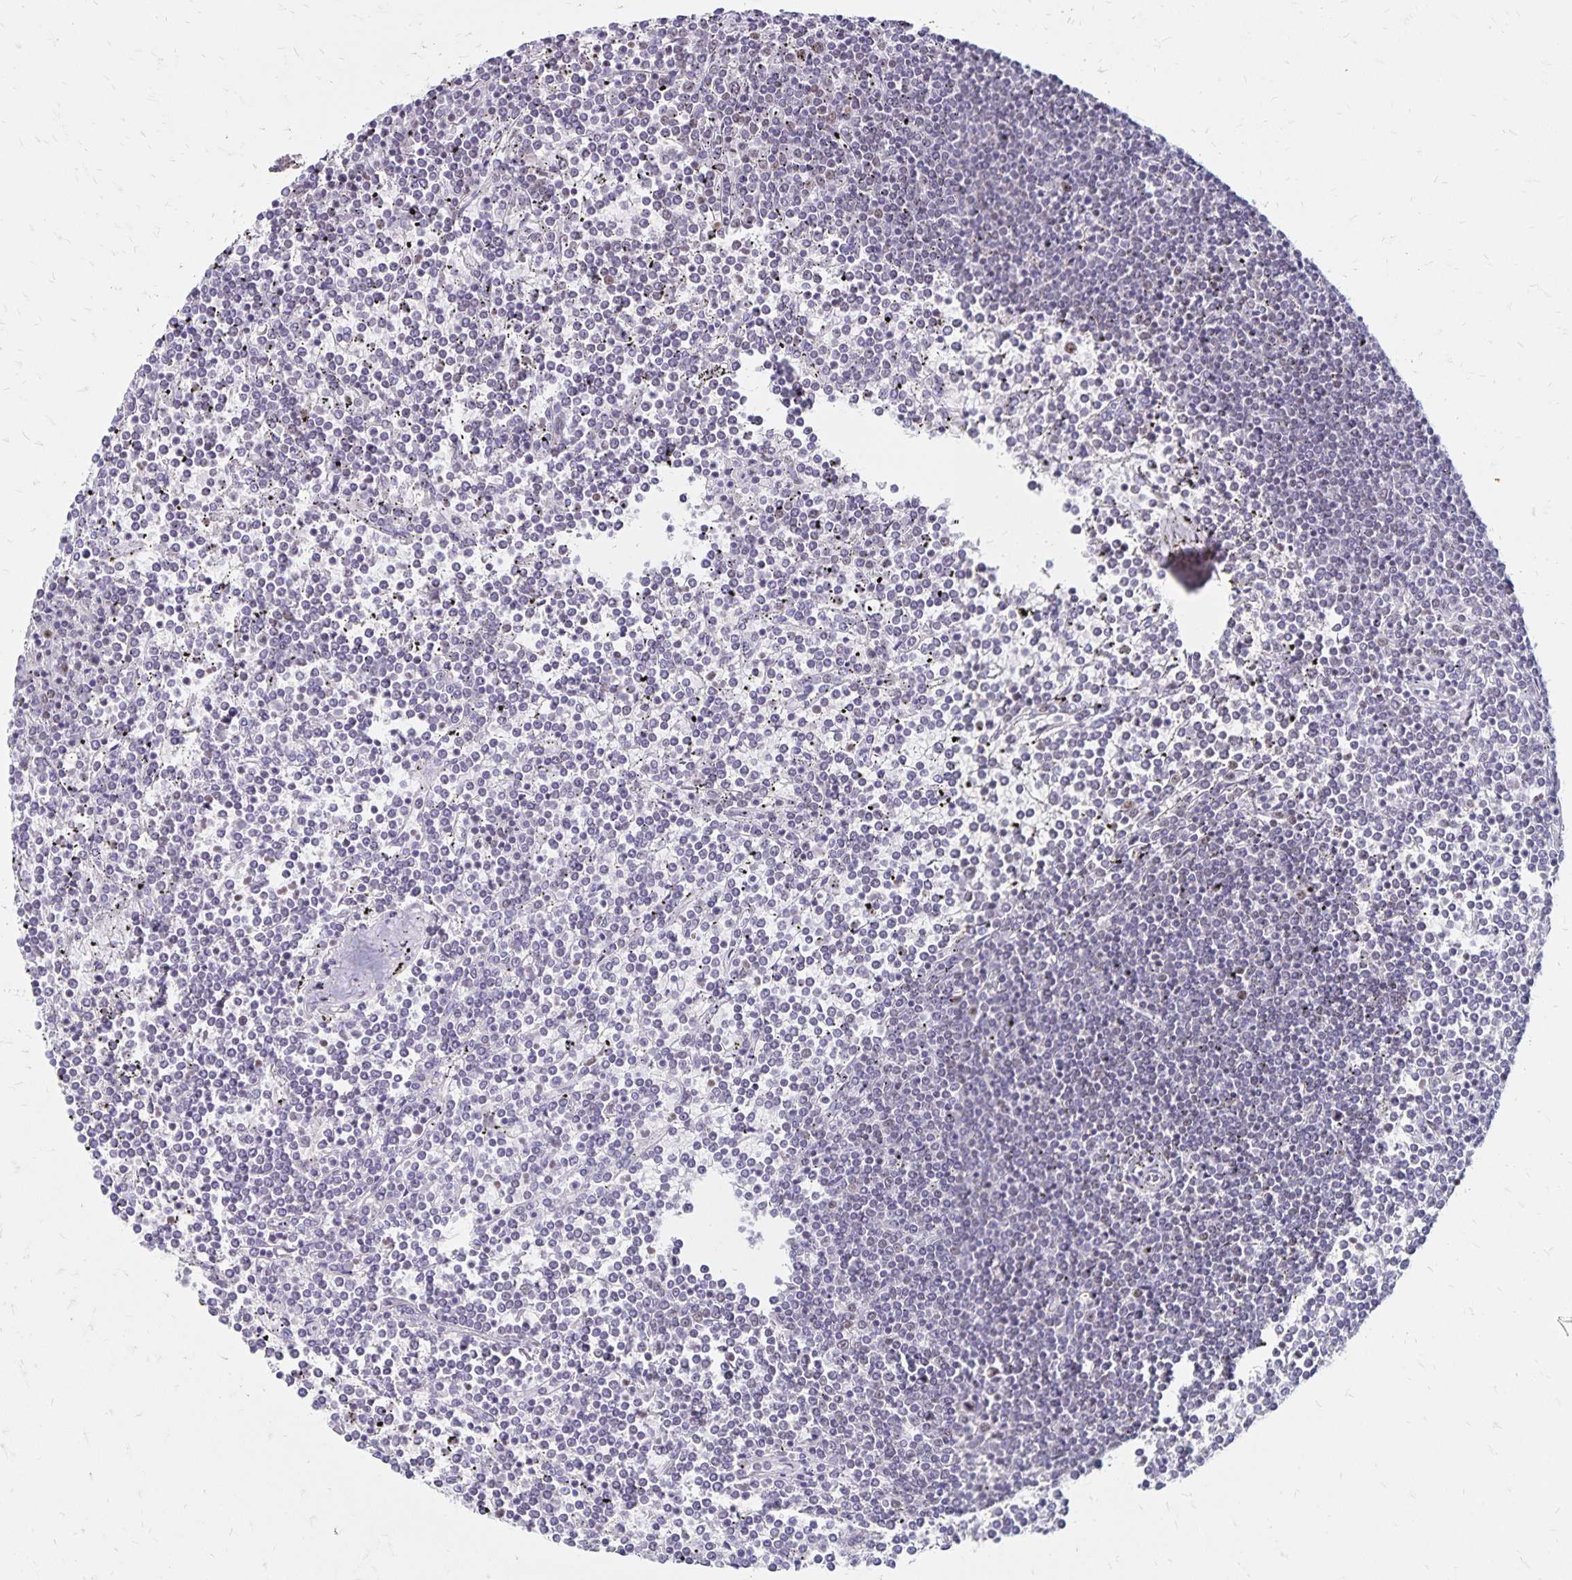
{"staining": {"intensity": "negative", "quantity": "none", "location": "none"}, "tissue": "lymphoma", "cell_type": "Tumor cells", "image_type": "cancer", "snomed": [{"axis": "morphology", "description": "Malignant lymphoma, non-Hodgkin's type, Low grade"}, {"axis": "topography", "description": "Spleen"}], "caption": "An immunohistochemistry micrograph of lymphoma is shown. There is no staining in tumor cells of lymphoma. Brightfield microscopy of IHC stained with DAB (brown) and hematoxylin (blue), captured at high magnification.", "gene": "IKZF1", "patient": {"sex": "female", "age": 19}}